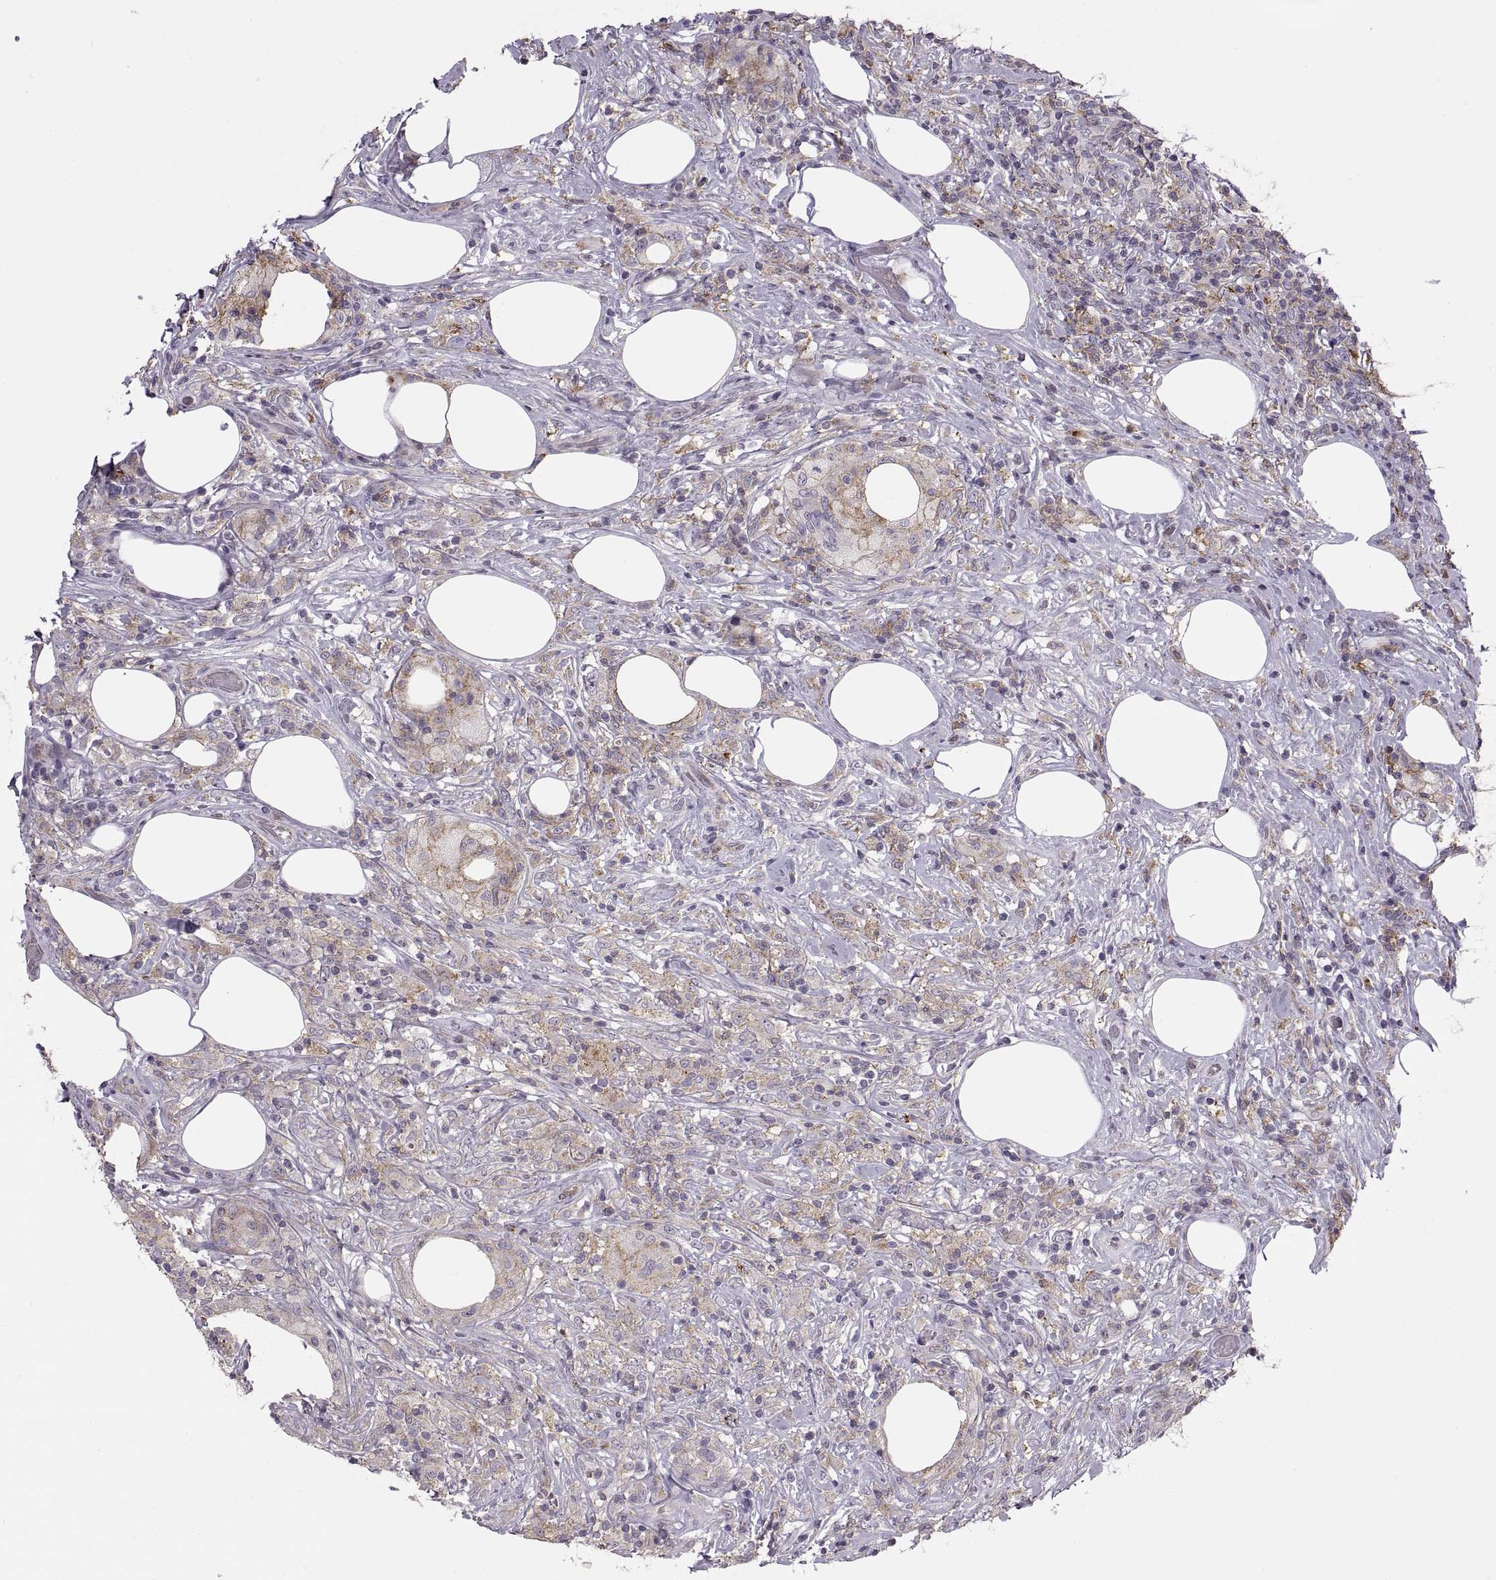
{"staining": {"intensity": "weak", "quantity": "<25%", "location": "cytoplasmic/membranous"}, "tissue": "lymphoma", "cell_type": "Tumor cells", "image_type": "cancer", "snomed": [{"axis": "morphology", "description": "Malignant lymphoma, non-Hodgkin's type, High grade"}, {"axis": "topography", "description": "Lymph node"}], "caption": "This histopathology image is of lymphoma stained with IHC to label a protein in brown with the nuclei are counter-stained blue. There is no staining in tumor cells.", "gene": "RALB", "patient": {"sex": "female", "age": 84}}